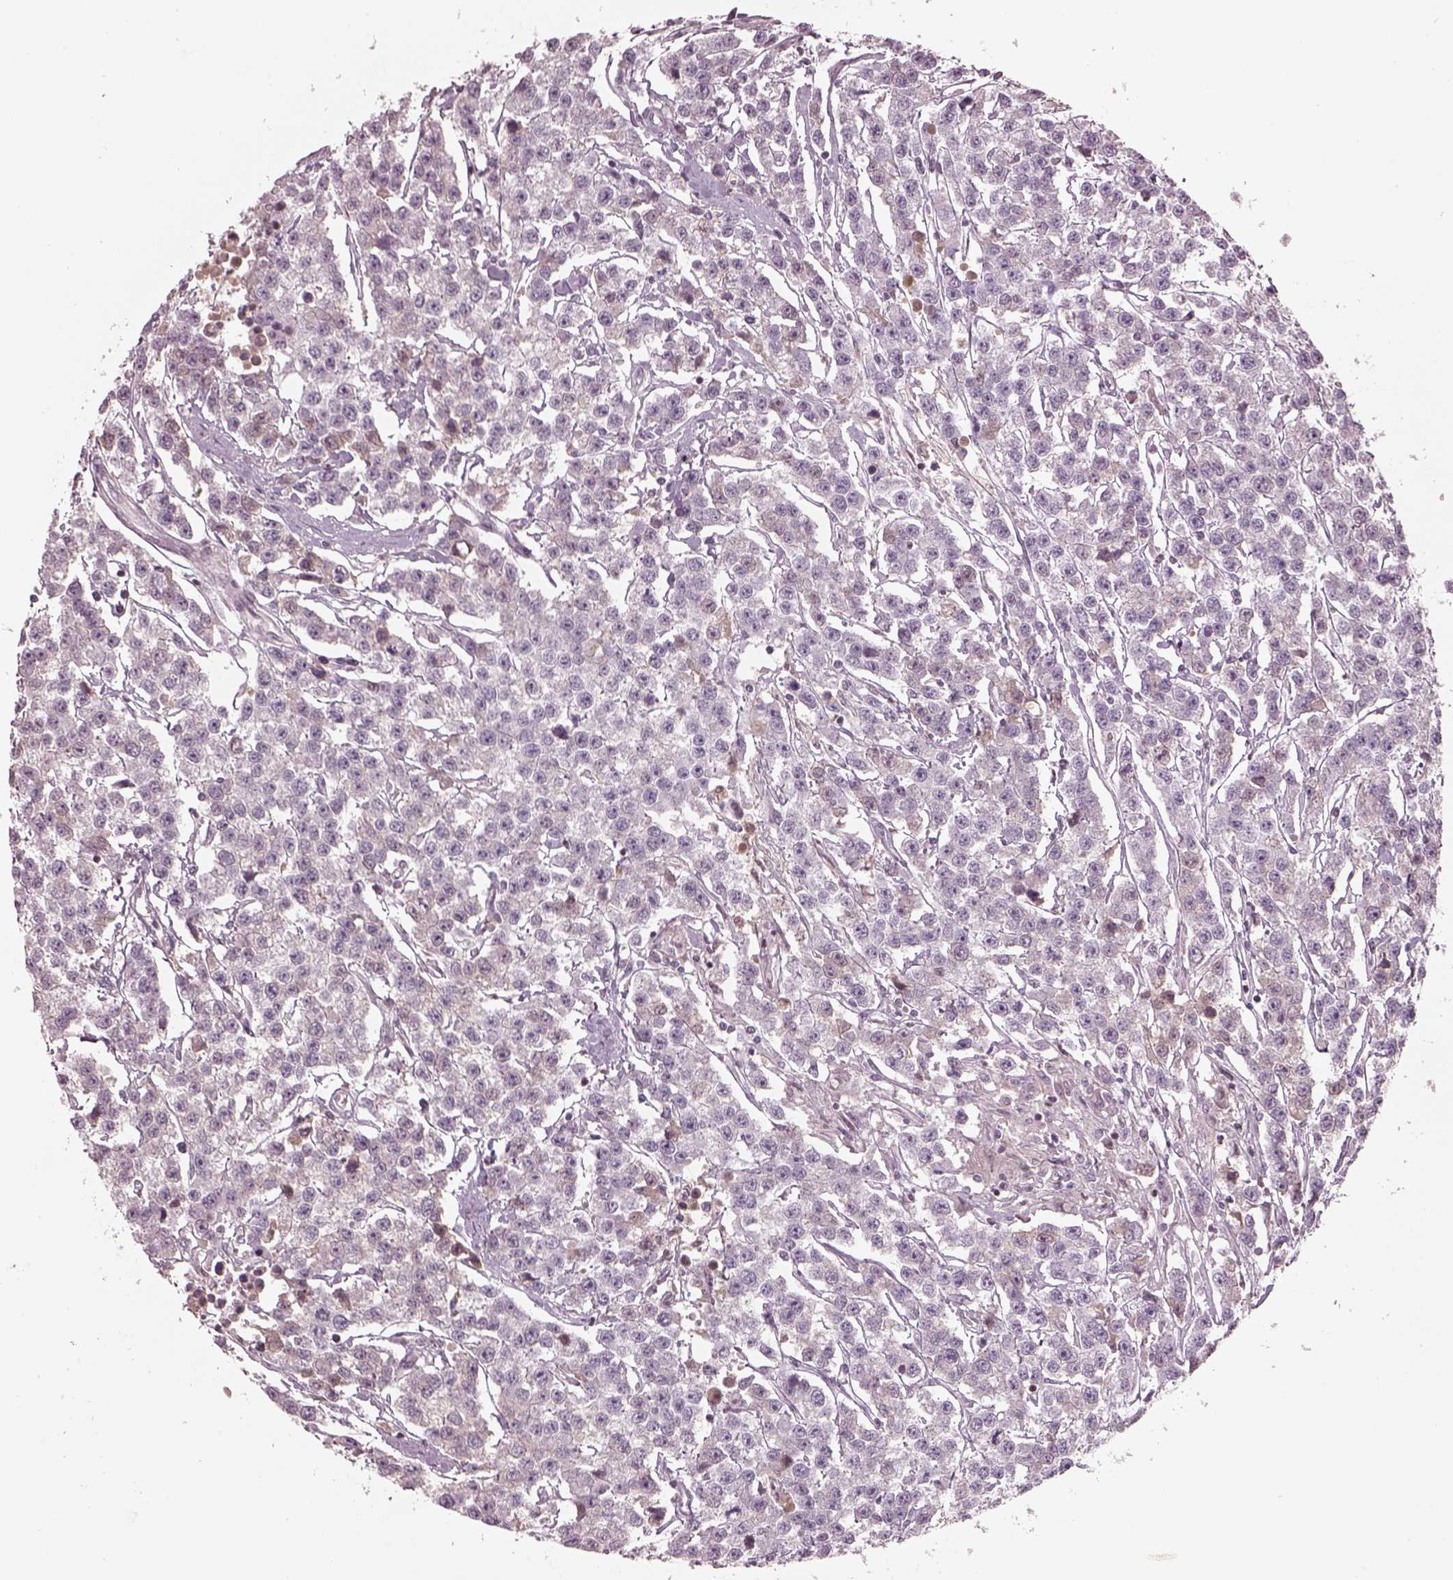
{"staining": {"intensity": "weak", "quantity": "<25%", "location": "cytoplasmic/membranous"}, "tissue": "testis cancer", "cell_type": "Tumor cells", "image_type": "cancer", "snomed": [{"axis": "morphology", "description": "Seminoma, NOS"}, {"axis": "topography", "description": "Testis"}], "caption": "This is a image of immunohistochemistry staining of testis seminoma, which shows no staining in tumor cells.", "gene": "TLX3", "patient": {"sex": "male", "age": 59}}